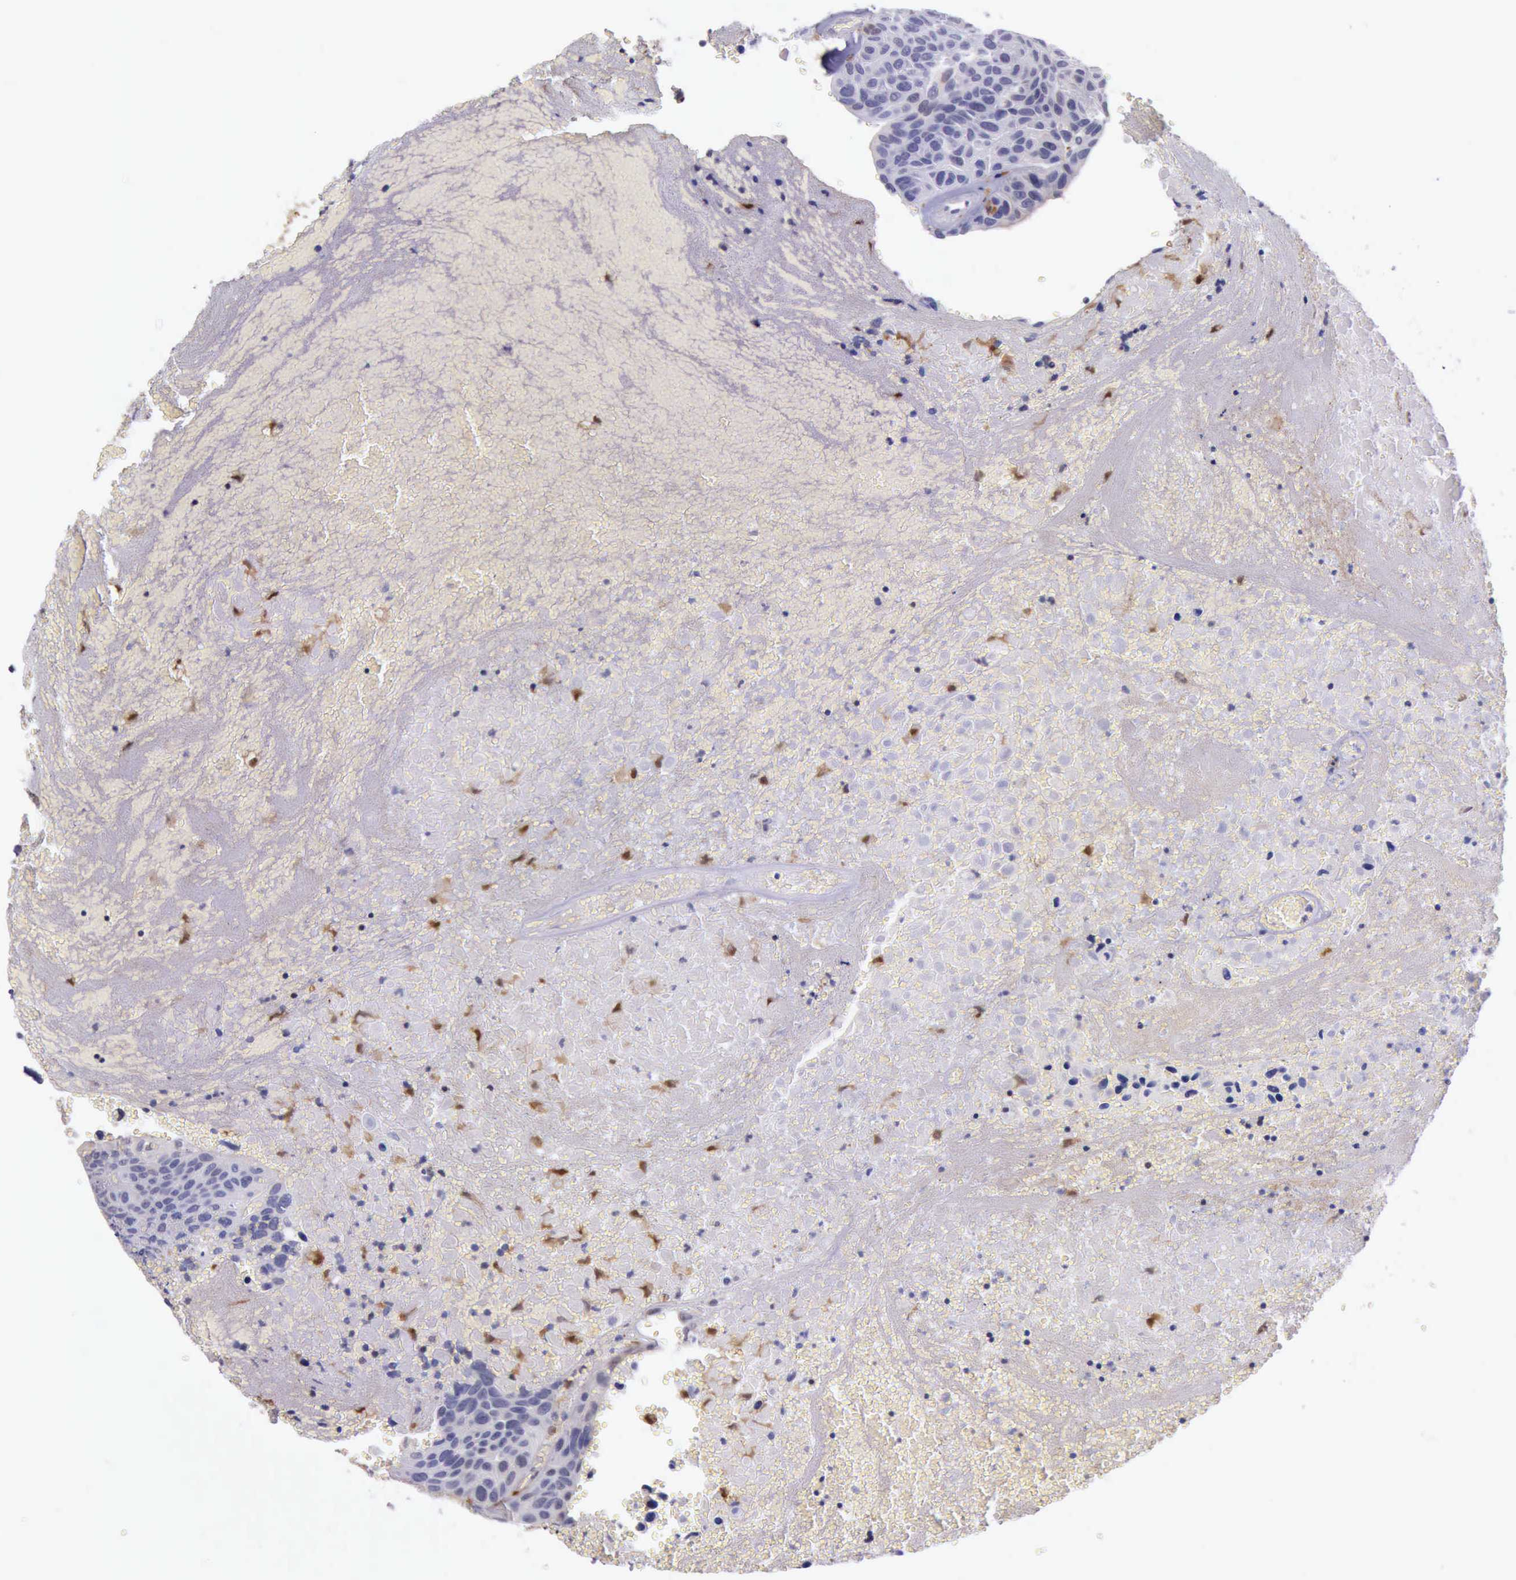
{"staining": {"intensity": "negative", "quantity": "none", "location": "none"}, "tissue": "urothelial cancer", "cell_type": "Tumor cells", "image_type": "cancer", "snomed": [{"axis": "morphology", "description": "Urothelial carcinoma, High grade"}, {"axis": "topography", "description": "Urinary bladder"}], "caption": "The photomicrograph reveals no staining of tumor cells in urothelial cancer.", "gene": "TYMP", "patient": {"sex": "male", "age": 66}}